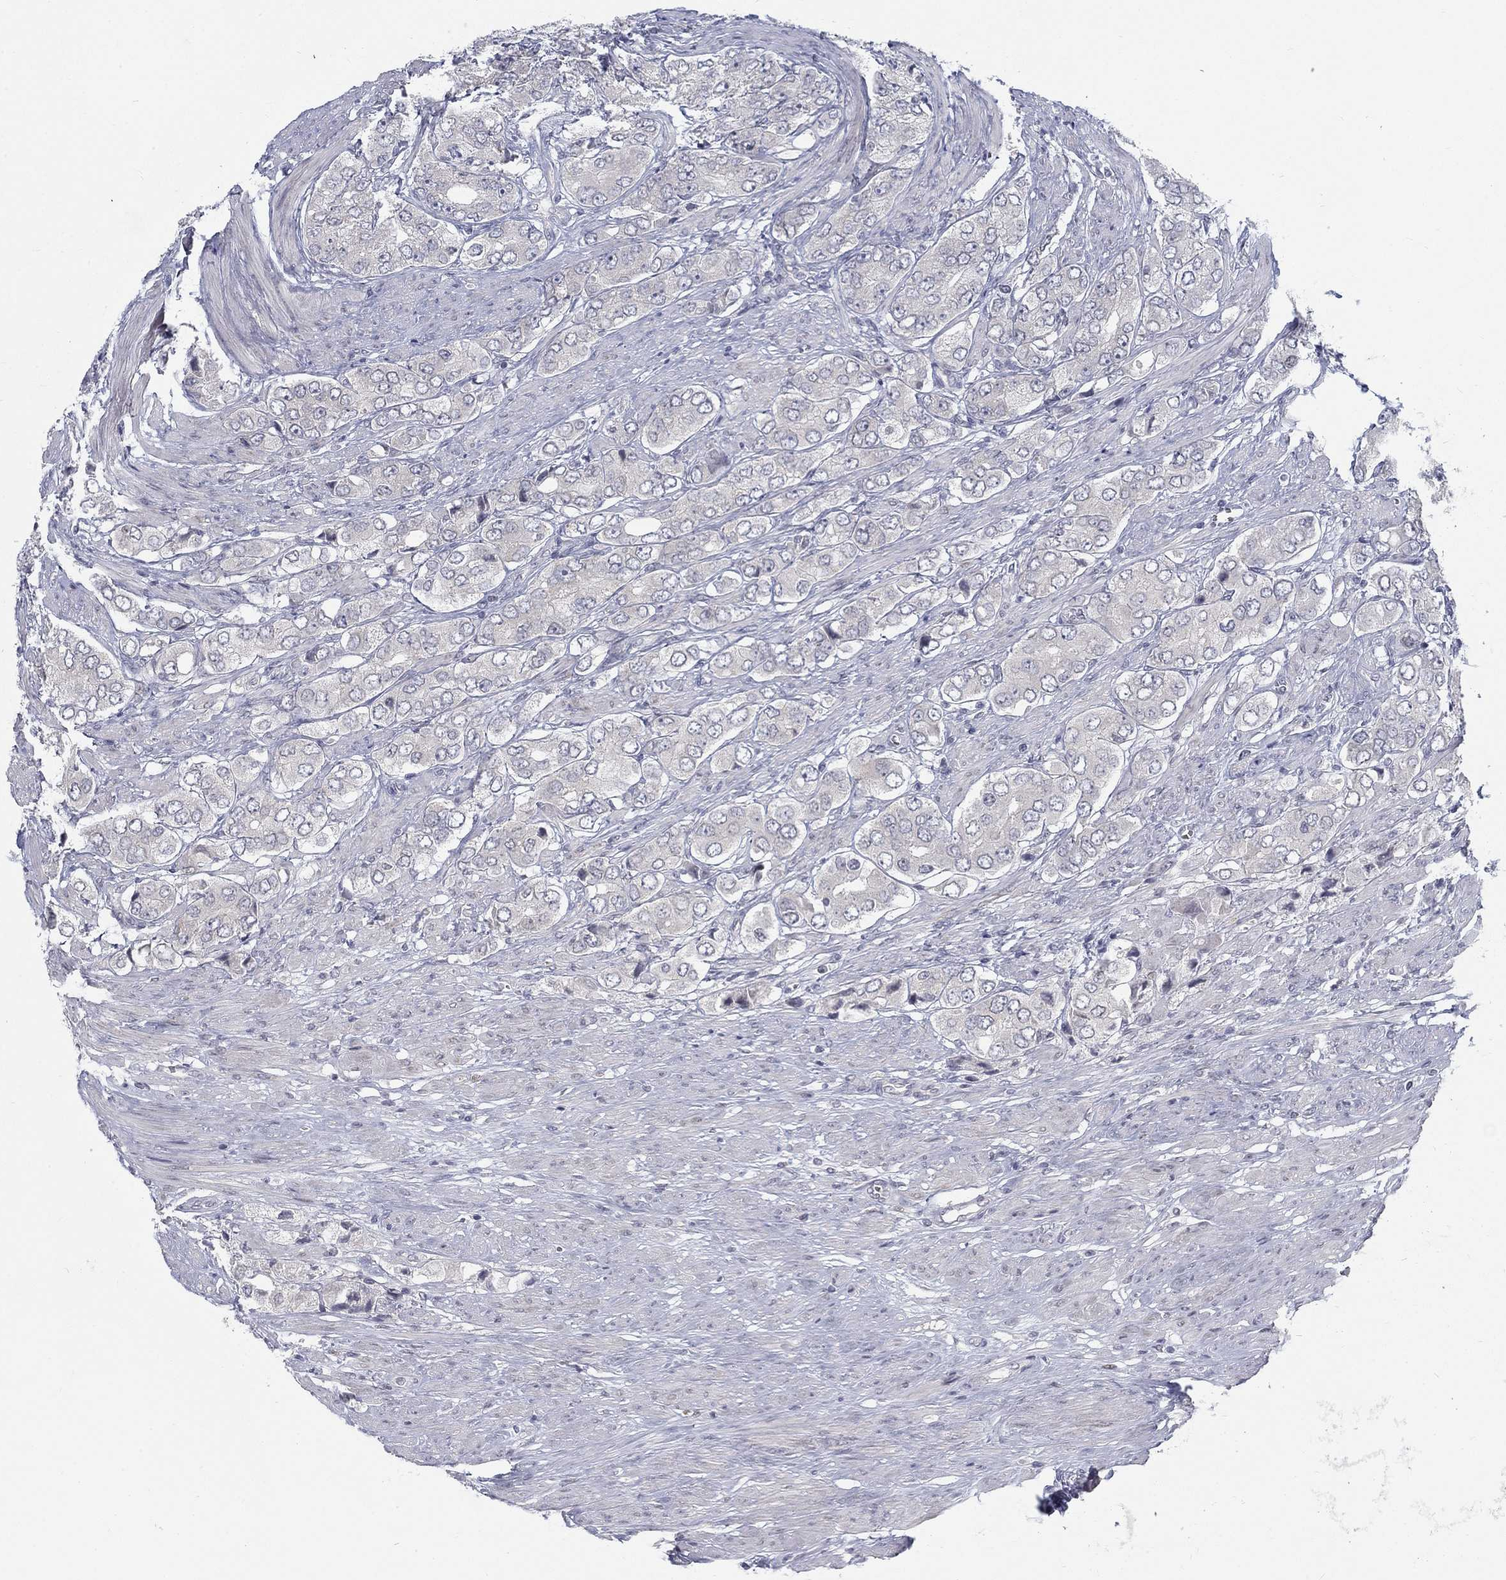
{"staining": {"intensity": "negative", "quantity": "none", "location": "none"}, "tissue": "prostate cancer", "cell_type": "Tumor cells", "image_type": "cancer", "snomed": [{"axis": "morphology", "description": "Adenocarcinoma, Low grade"}, {"axis": "topography", "description": "Prostate"}], "caption": "Immunohistochemical staining of human prostate cancer reveals no significant positivity in tumor cells. (DAB (3,3'-diaminobenzidine) immunohistochemistry visualized using brightfield microscopy, high magnification).", "gene": "ATP1A3", "patient": {"sex": "male", "age": 69}}